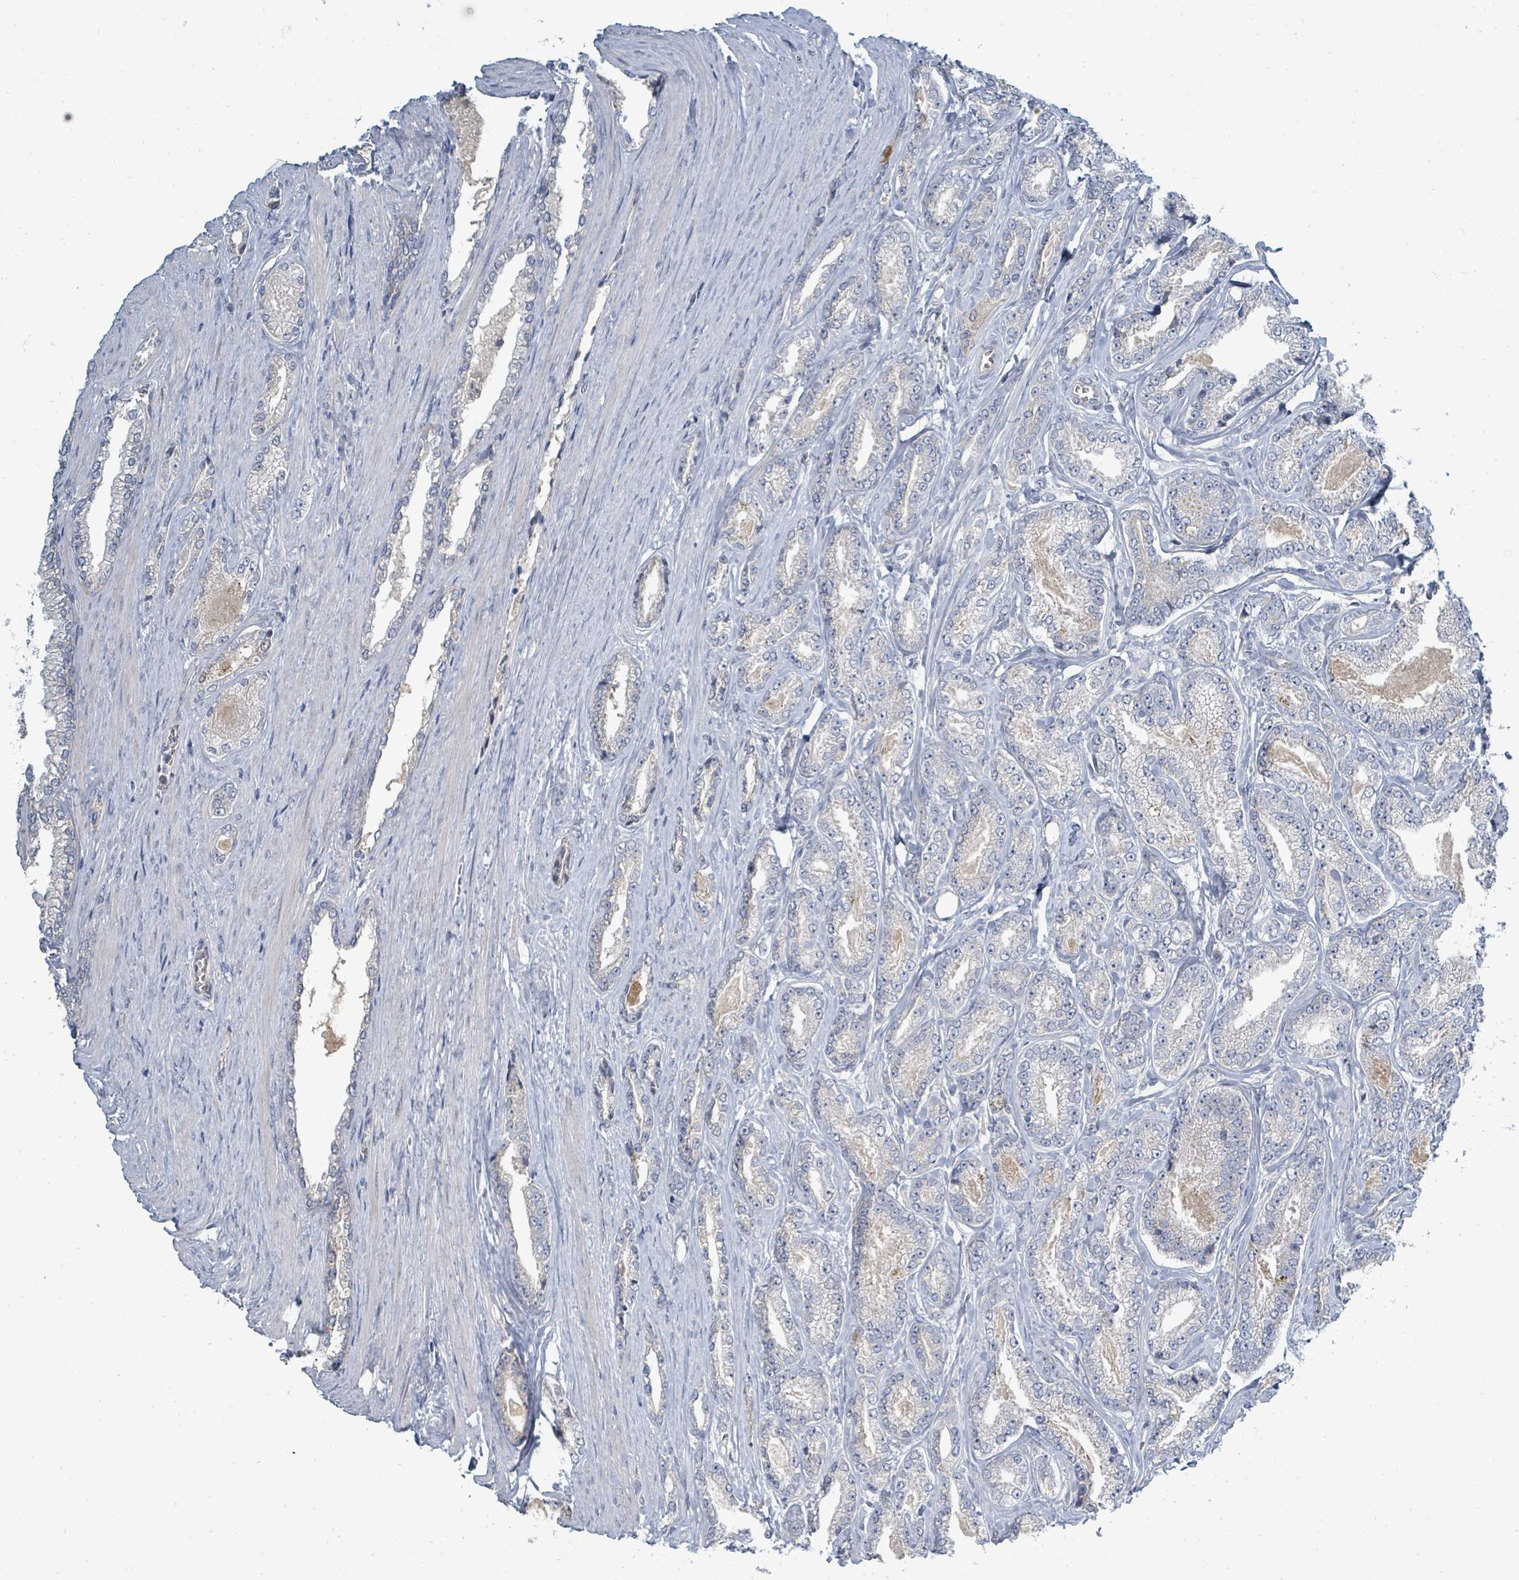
{"staining": {"intensity": "negative", "quantity": "none", "location": "none"}, "tissue": "prostate cancer", "cell_type": "Tumor cells", "image_type": "cancer", "snomed": [{"axis": "morphology", "description": "Adenocarcinoma, NOS"}, {"axis": "topography", "description": "Prostate and seminal vesicle, NOS"}], "caption": "Tumor cells show no significant positivity in prostate adenocarcinoma. (DAB immunohistochemistry (IHC), high magnification).", "gene": "SLC25A23", "patient": {"sex": "male", "age": 76}}